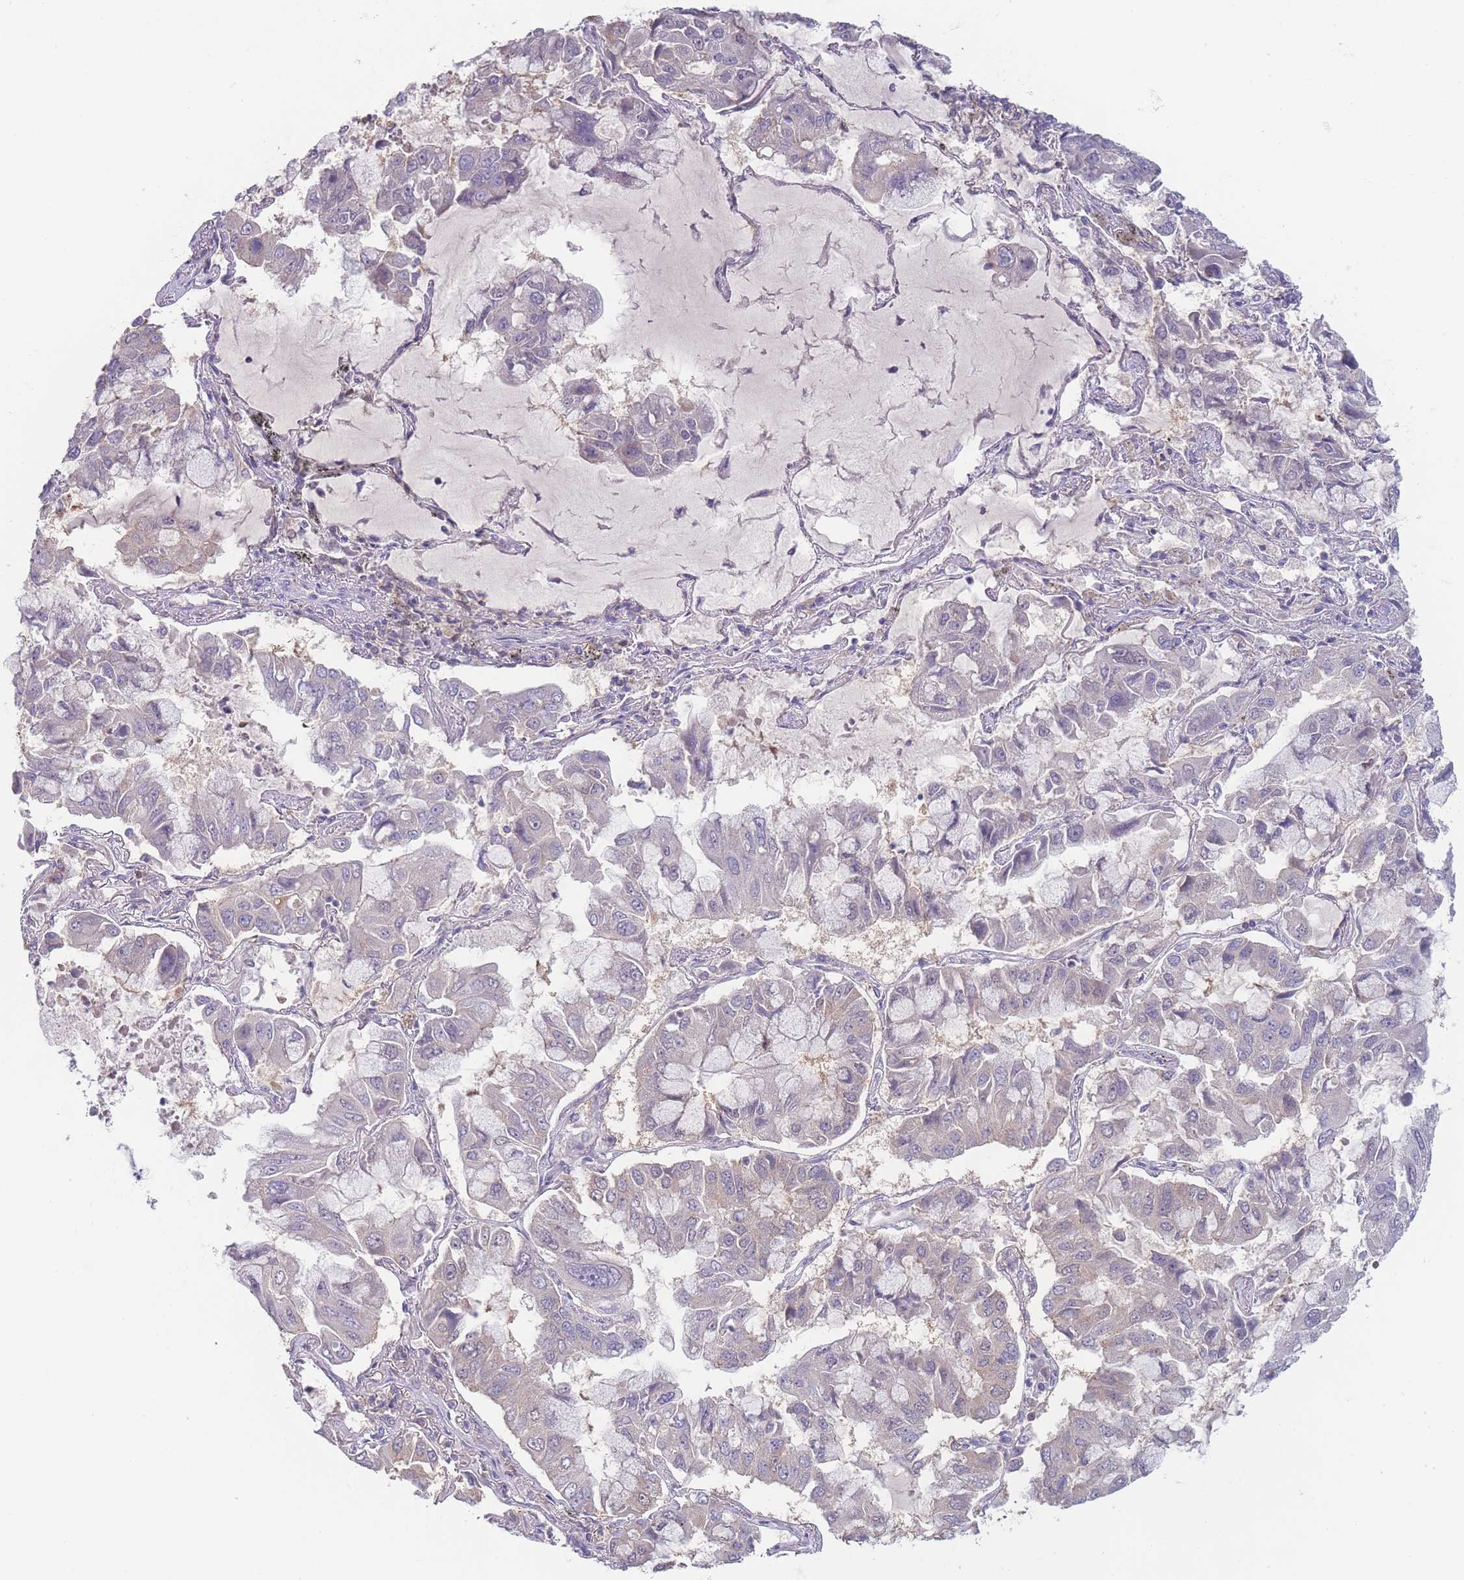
{"staining": {"intensity": "weak", "quantity": "<25%", "location": "cytoplasmic/membranous"}, "tissue": "lung cancer", "cell_type": "Tumor cells", "image_type": "cancer", "snomed": [{"axis": "morphology", "description": "Adenocarcinoma, NOS"}, {"axis": "topography", "description": "Lung"}], "caption": "The micrograph demonstrates no significant positivity in tumor cells of lung cancer (adenocarcinoma). (DAB immunohistochemistry, high magnification).", "gene": "SPHKAP", "patient": {"sex": "male", "age": 64}}